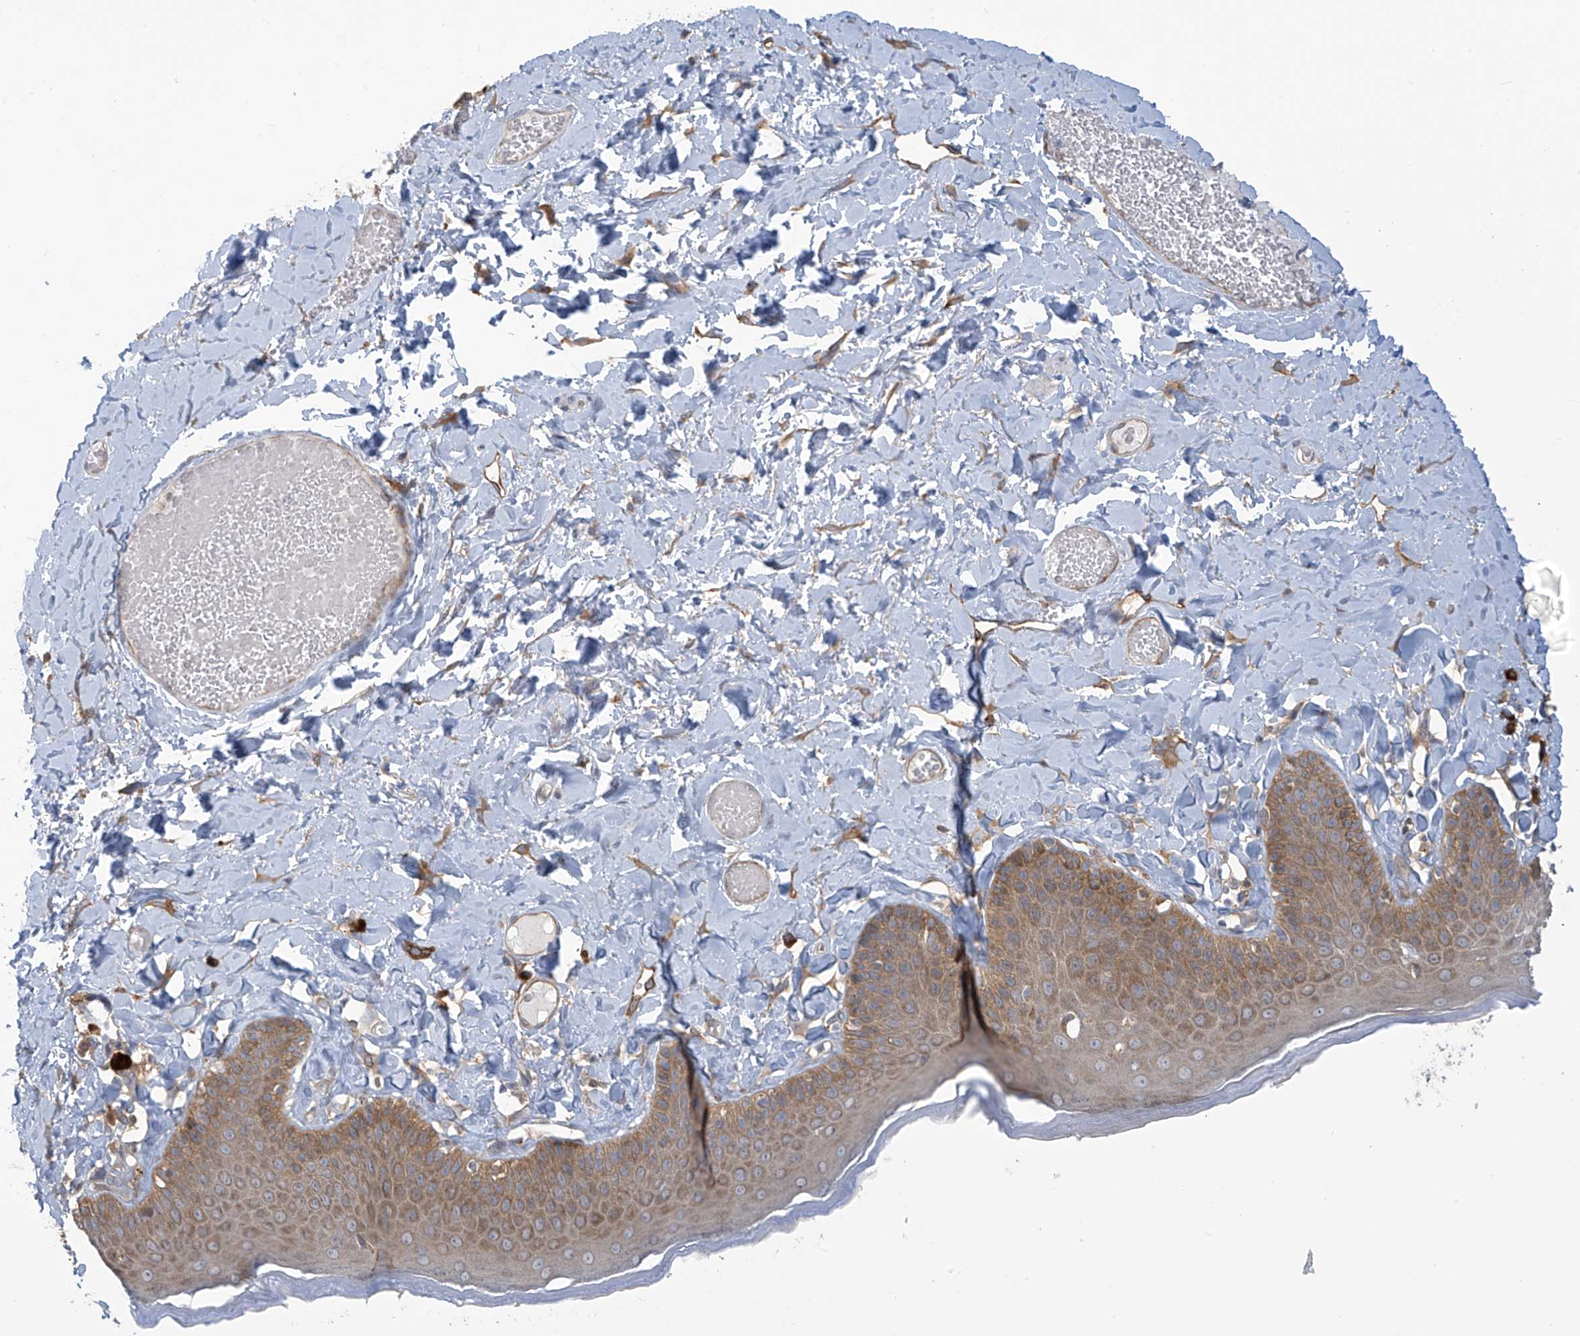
{"staining": {"intensity": "moderate", "quantity": ">75%", "location": "cytoplasmic/membranous"}, "tissue": "skin", "cell_type": "Epidermal cells", "image_type": "normal", "snomed": [{"axis": "morphology", "description": "Normal tissue, NOS"}, {"axis": "topography", "description": "Anal"}], "caption": "Approximately >75% of epidermal cells in normal human skin demonstrate moderate cytoplasmic/membranous protein positivity as visualized by brown immunohistochemical staining.", "gene": "KIAA1522", "patient": {"sex": "male", "age": 69}}